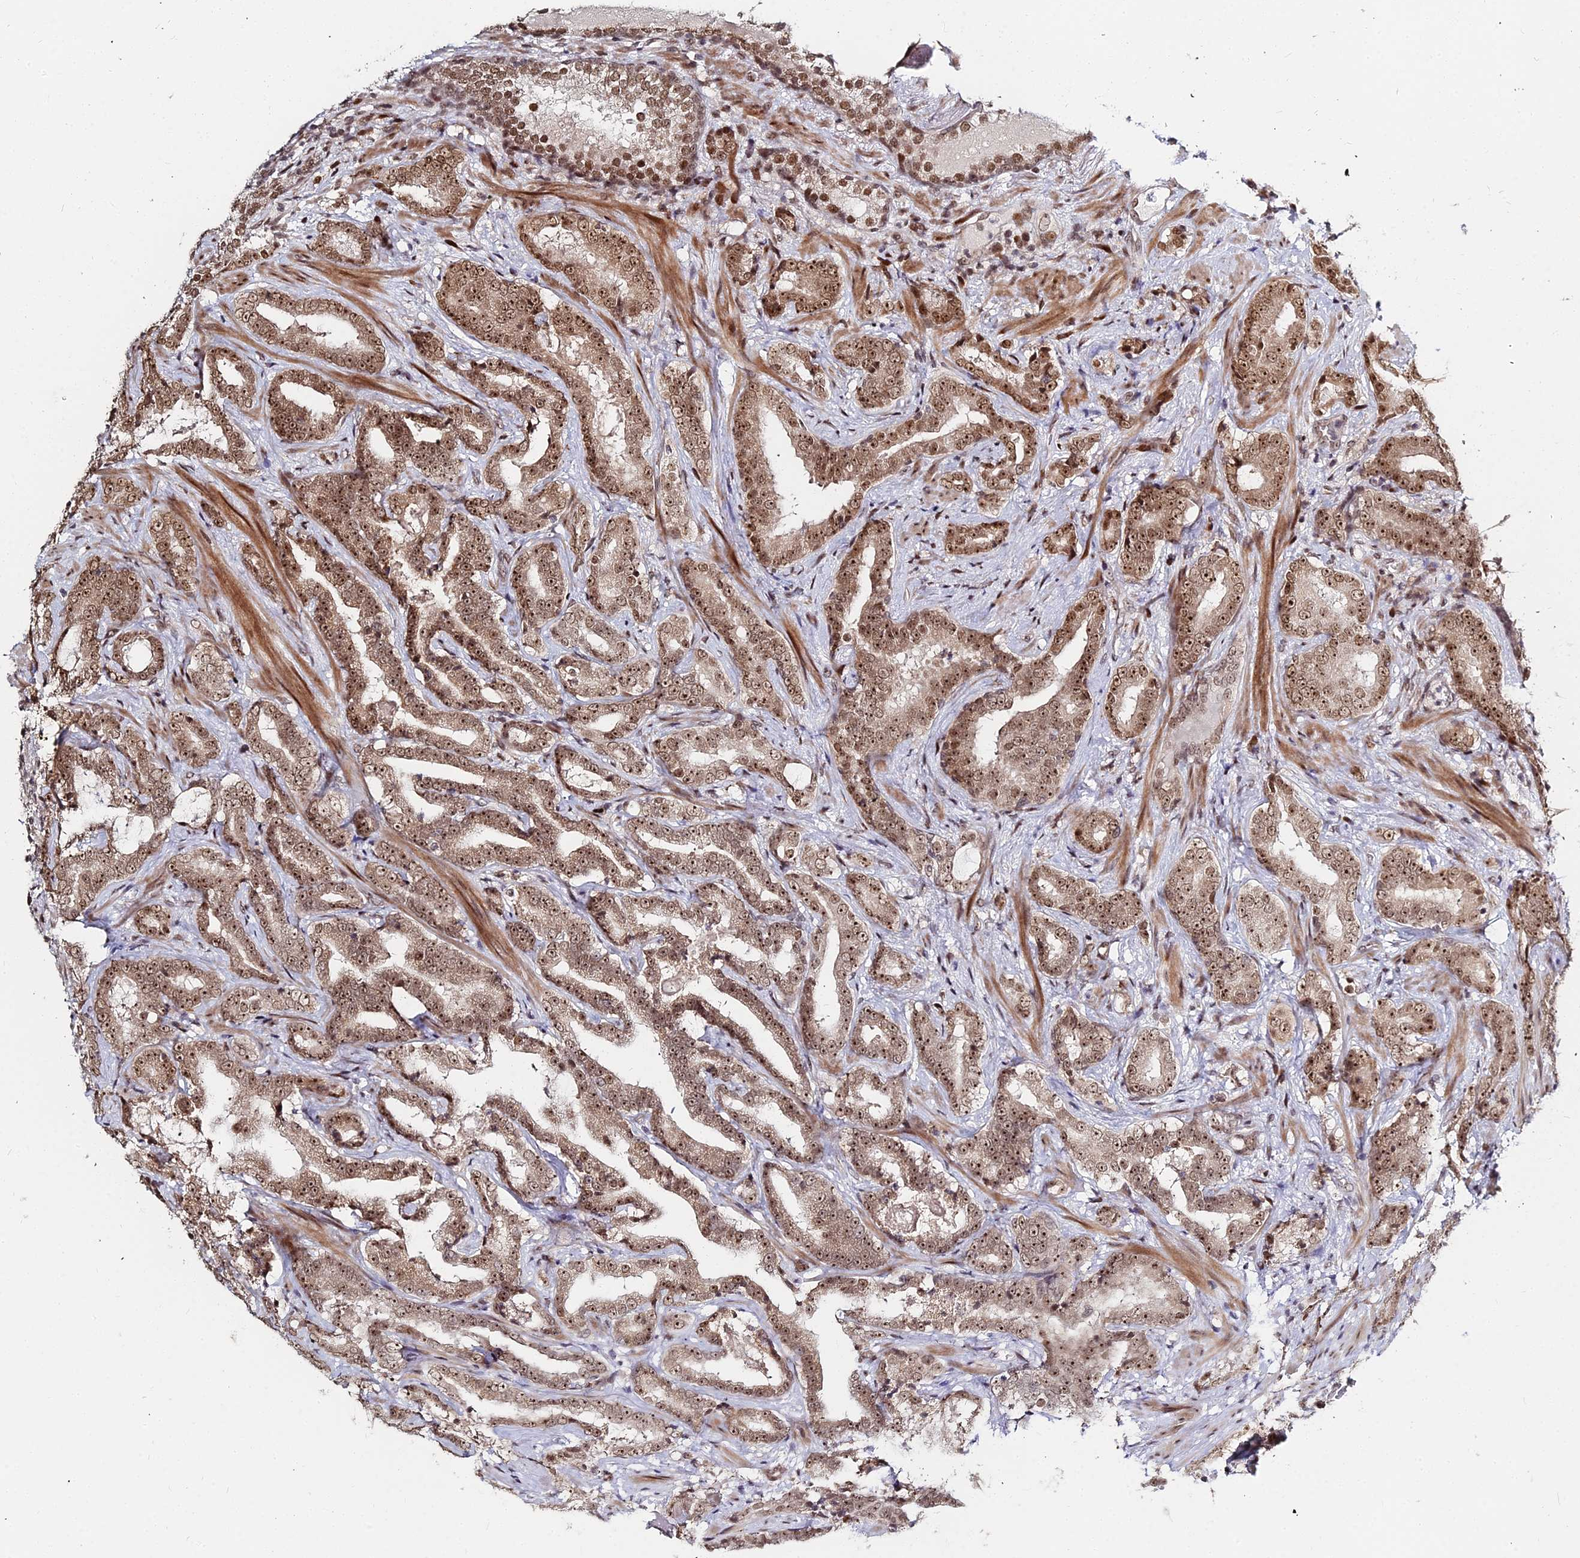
{"staining": {"intensity": "moderate", "quantity": ">75%", "location": "cytoplasmic/membranous,nuclear"}, "tissue": "prostate cancer", "cell_type": "Tumor cells", "image_type": "cancer", "snomed": [{"axis": "morphology", "description": "Adenocarcinoma, Low grade"}, {"axis": "topography", "description": "Prostate"}], "caption": "The micrograph displays immunohistochemical staining of prostate cancer (adenocarcinoma (low-grade)). There is moderate cytoplasmic/membranous and nuclear staining is present in approximately >75% of tumor cells.", "gene": "ABCA2", "patient": {"sex": "male", "age": 58}}